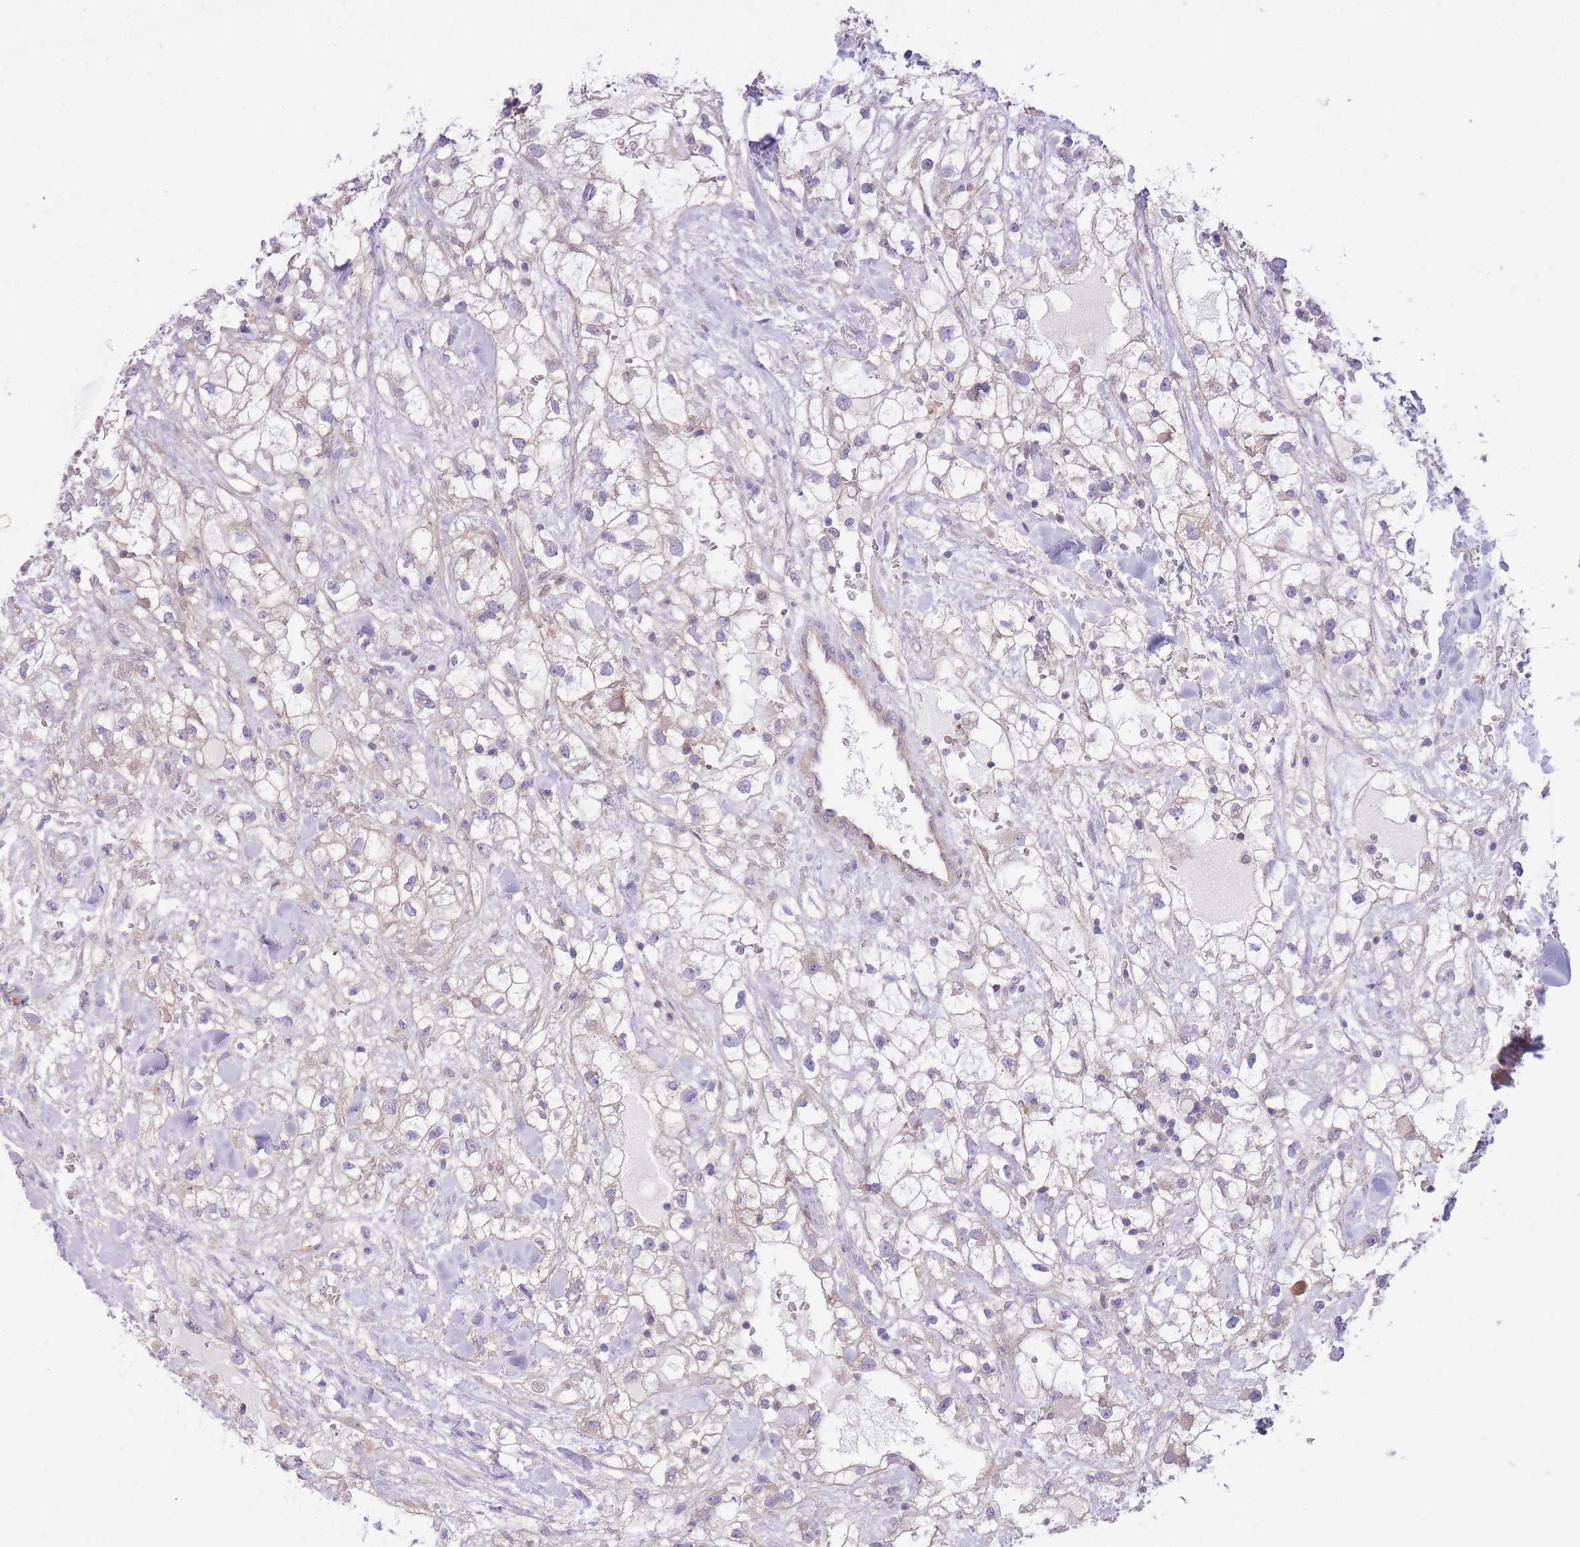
{"staining": {"intensity": "negative", "quantity": "none", "location": "none"}, "tissue": "renal cancer", "cell_type": "Tumor cells", "image_type": "cancer", "snomed": [{"axis": "morphology", "description": "Adenocarcinoma, NOS"}, {"axis": "topography", "description": "Kidney"}], "caption": "IHC image of adenocarcinoma (renal) stained for a protein (brown), which demonstrates no positivity in tumor cells.", "gene": "REV1", "patient": {"sex": "male", "age": 59}}